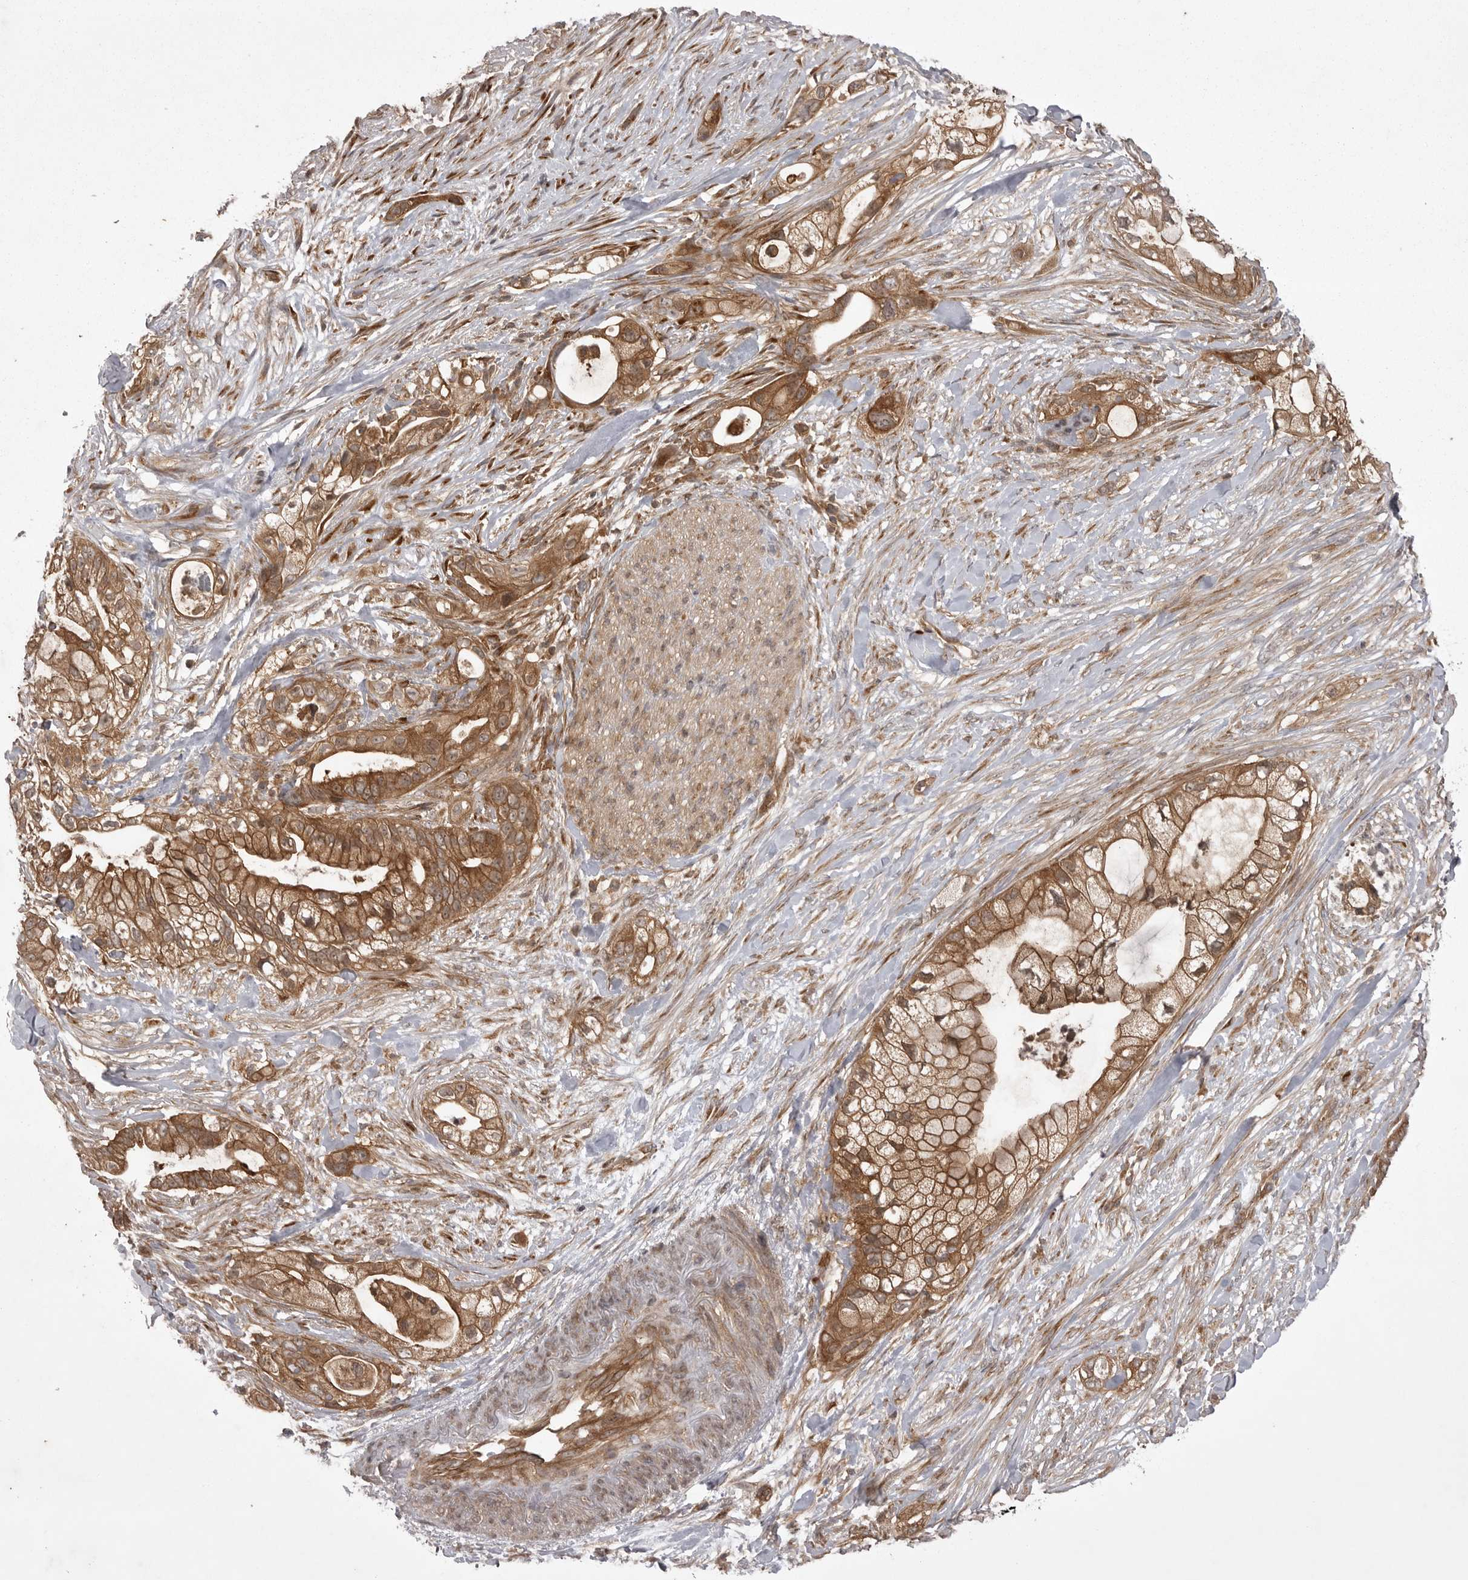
{"staining": {"intensity": "moderate", "quantity": ">75%", "location": "cytoplasmic/membranous"}, "tissue": "pancreatic cancer", "cell_type": "Tumor cells", "image_type": "cancer", "snomed": [{"axis": "morphology", "description": "Adenocarcinoma, NOS"}, {"axis": "topography", "description": "Pancreas"}], "caption": "Human pancreatic adenocarcinoma stained with a protein marker displays moderate staining in tumor cells.", "gene": "STK24", "patient": {"sex": "male", "age": 53}}